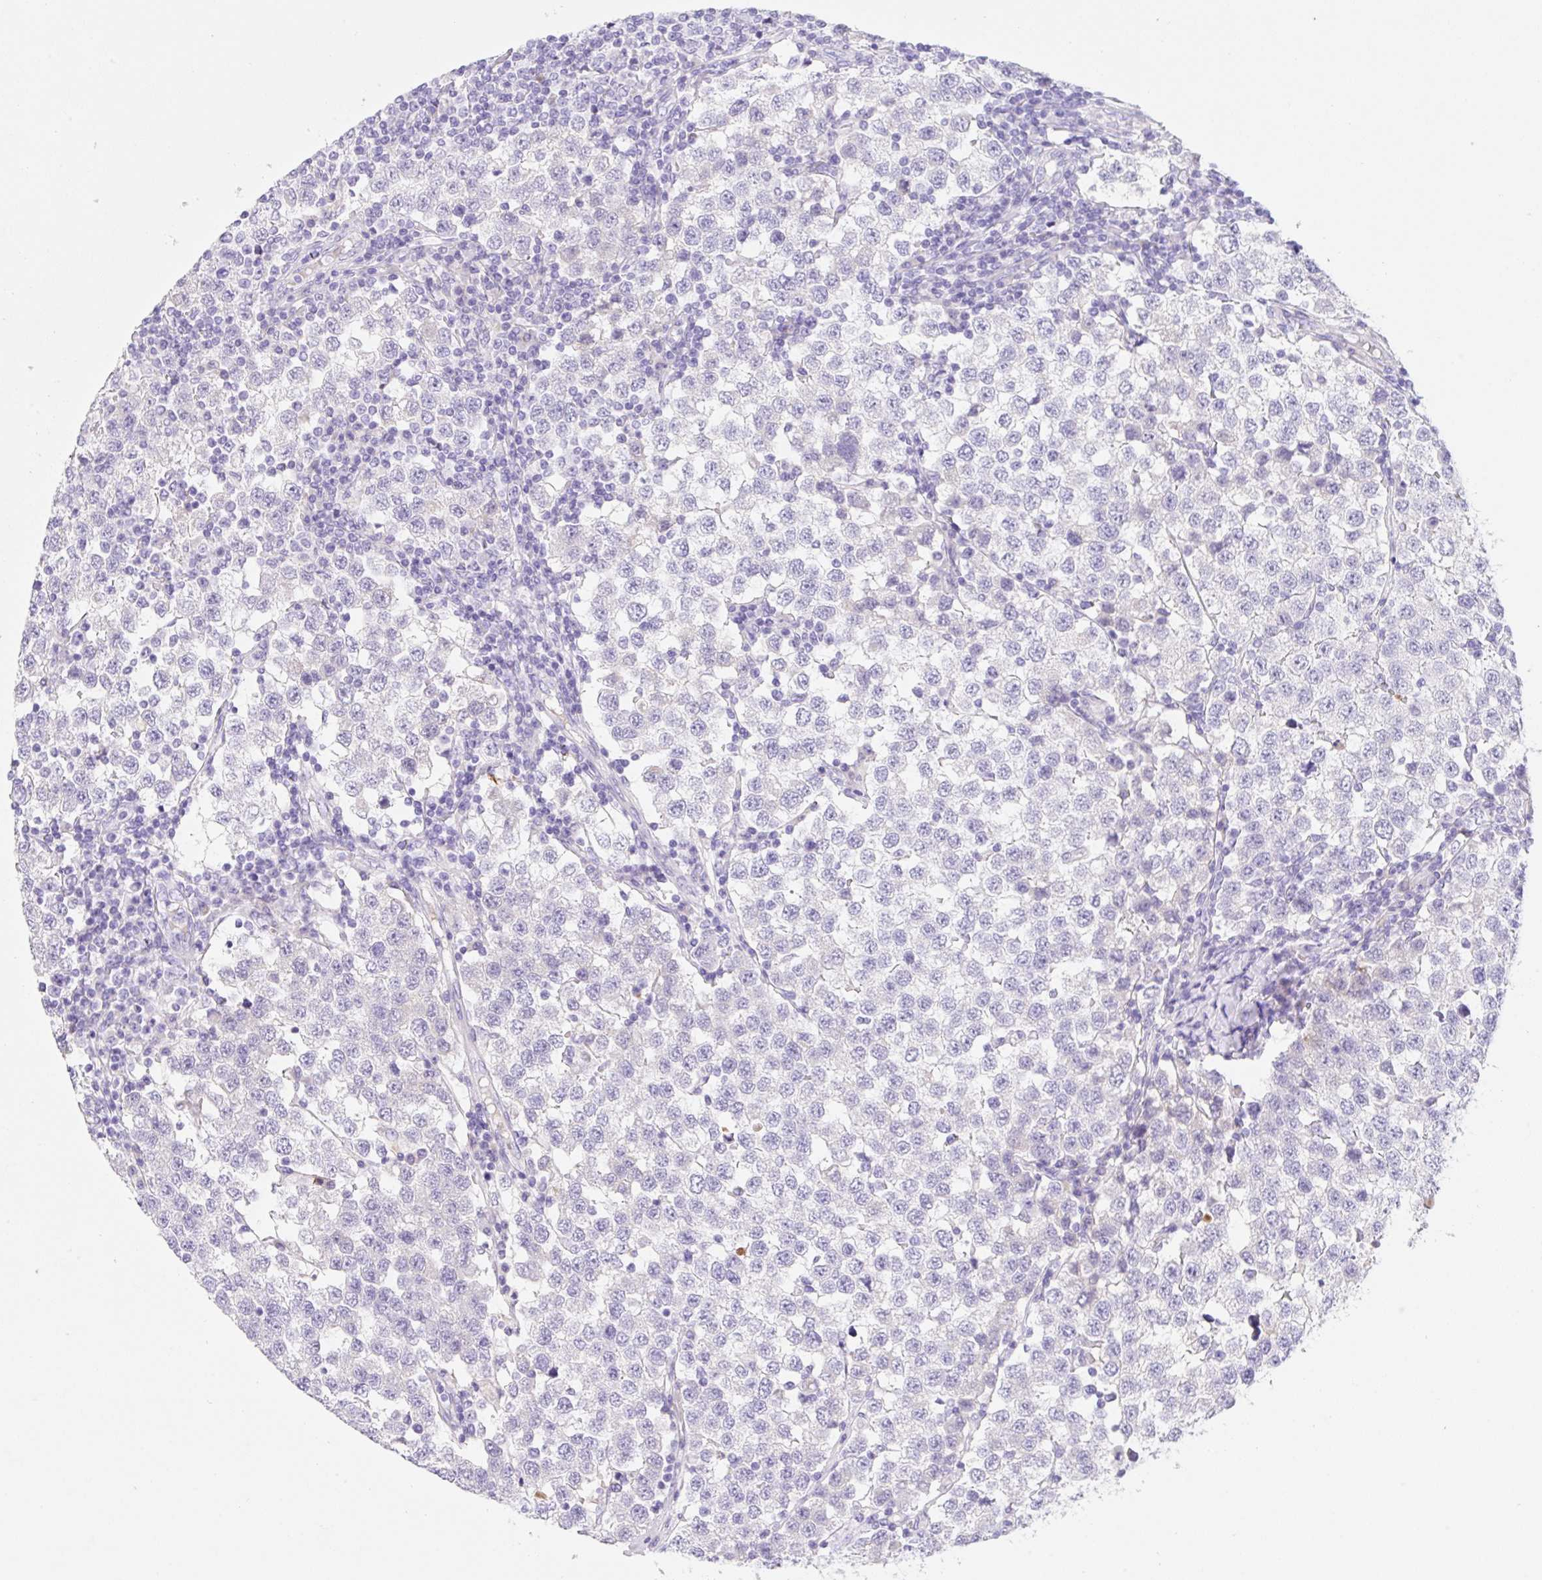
{"staining": {"intensity": "negative", "quantity": "none", "location": "none"}, "tissue": "testis cancer", "cell_type": "Tumor cells", "image_type": "cancer", "snomed": [{"axis": "morphology", "description": "Seminoma, NOS"}, {"axis": "topography", "description": "Testis"}], "caption": "An image of human testis seminoma is negative for staining in tumor cells. (DAB (3,3'-diaminobenzidine) IHC with hematoxylin counter stain).", "gene": "KLK8", "patient": {"sex": "male", "age": 34}}